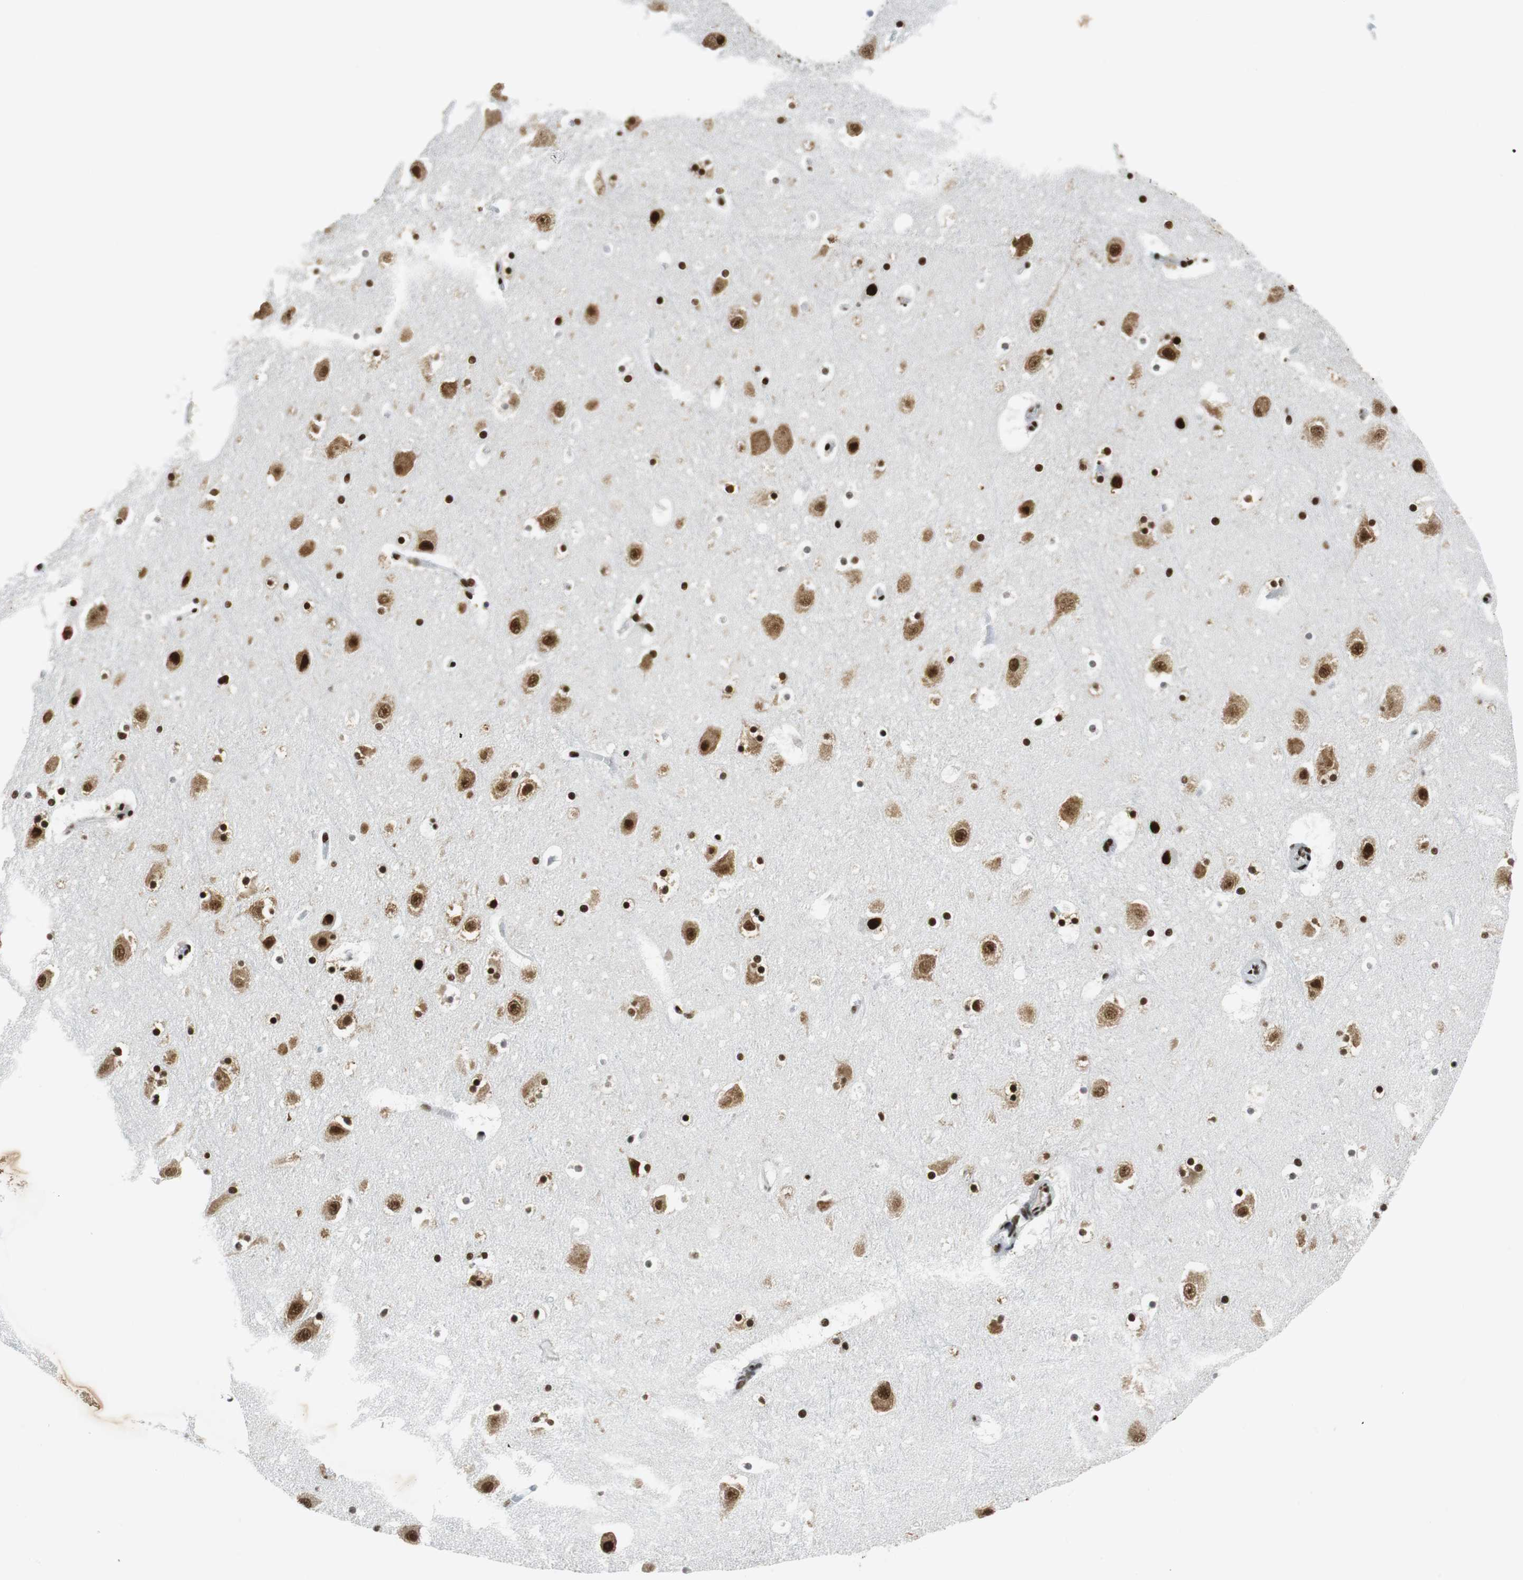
{"staining": {"intensity": "strong", "quantity": ">75%", "location": "cytoplasmic/membranous,nuclear"}, "tissue": "hippocampus", "cell_type": "Glial cells", "image_type": "normal", "snomed": [{"axis": "morphology", "description": "Normal tissue, NOS"}, {"axis": "topography", "description": "Hippocampus"}], "caption": "Immunohistochemistry image of benign hippocampus: human hippocampus stained using immunohistochemistry (IHC) exhibits high levels of strong protein expression localized specifically in the cytoplasmic/membranous,nuclear of glial cells, appearing as a cytoplasmic/membranous,nuclear brown color.", "gene": "PRKDC", "patient": {"sex": "male", "age": 45}}